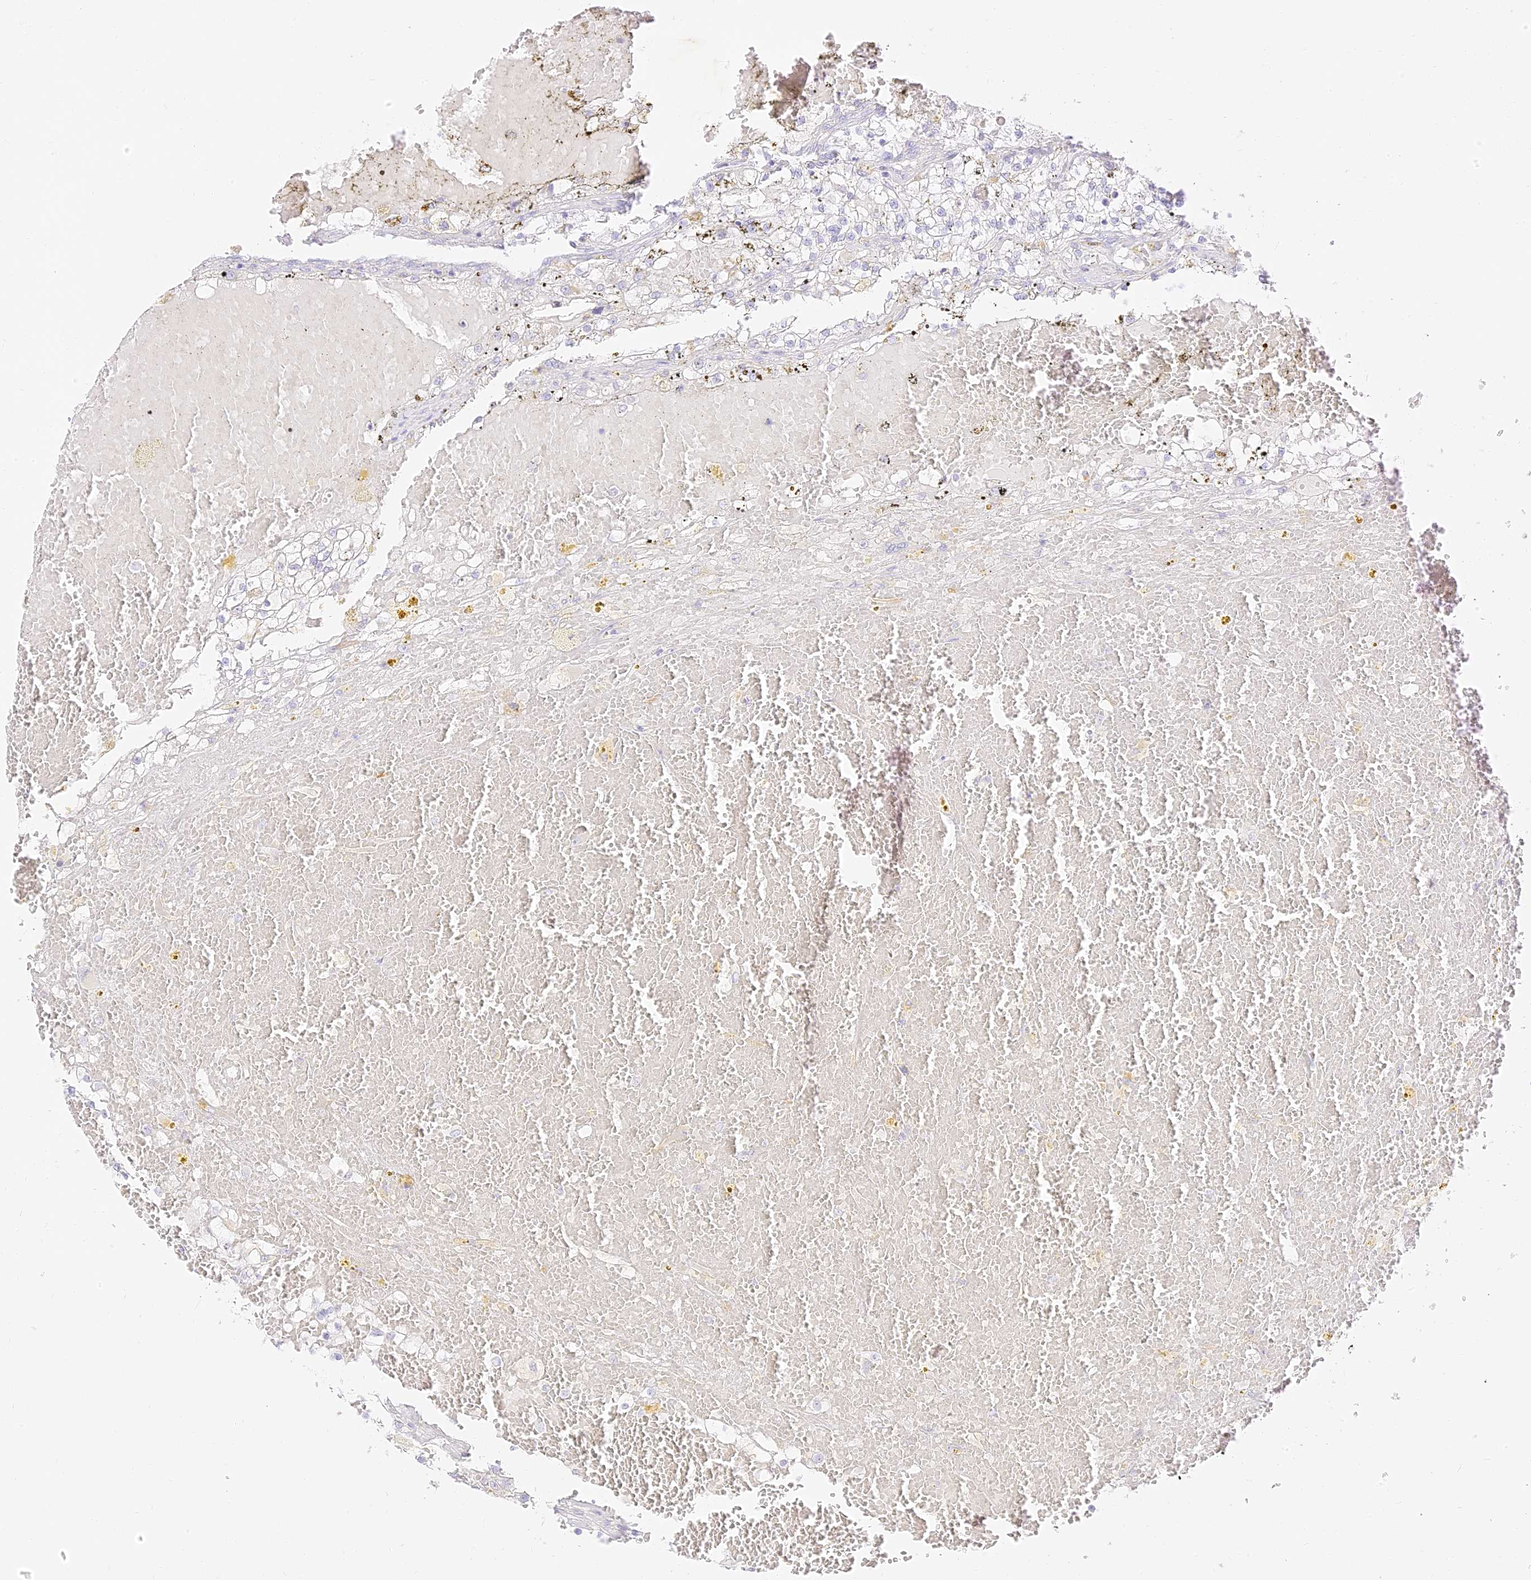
{"staining": {"intensity": "negative", "quantity": "none", "location": "none"}, "tissue": "renal cancer", "cell_type": "Tumor cells", "image_type": "cancer", "snomed": [{"axis": "morphology", "description": "Normal tissue, NOS"}, {"axis": "morphology", "description": "Adenocarcinoma, NOS"}, {"axis": "topography", "description": "Kidney"}], "caption": "This is an immunohistochemistry (IHC) histopathology image of human renal adenocarcinoma. There is no positivity in tumor cells.", "gene": "SEC13", "patient": {"sex": "male", "age": 68}}